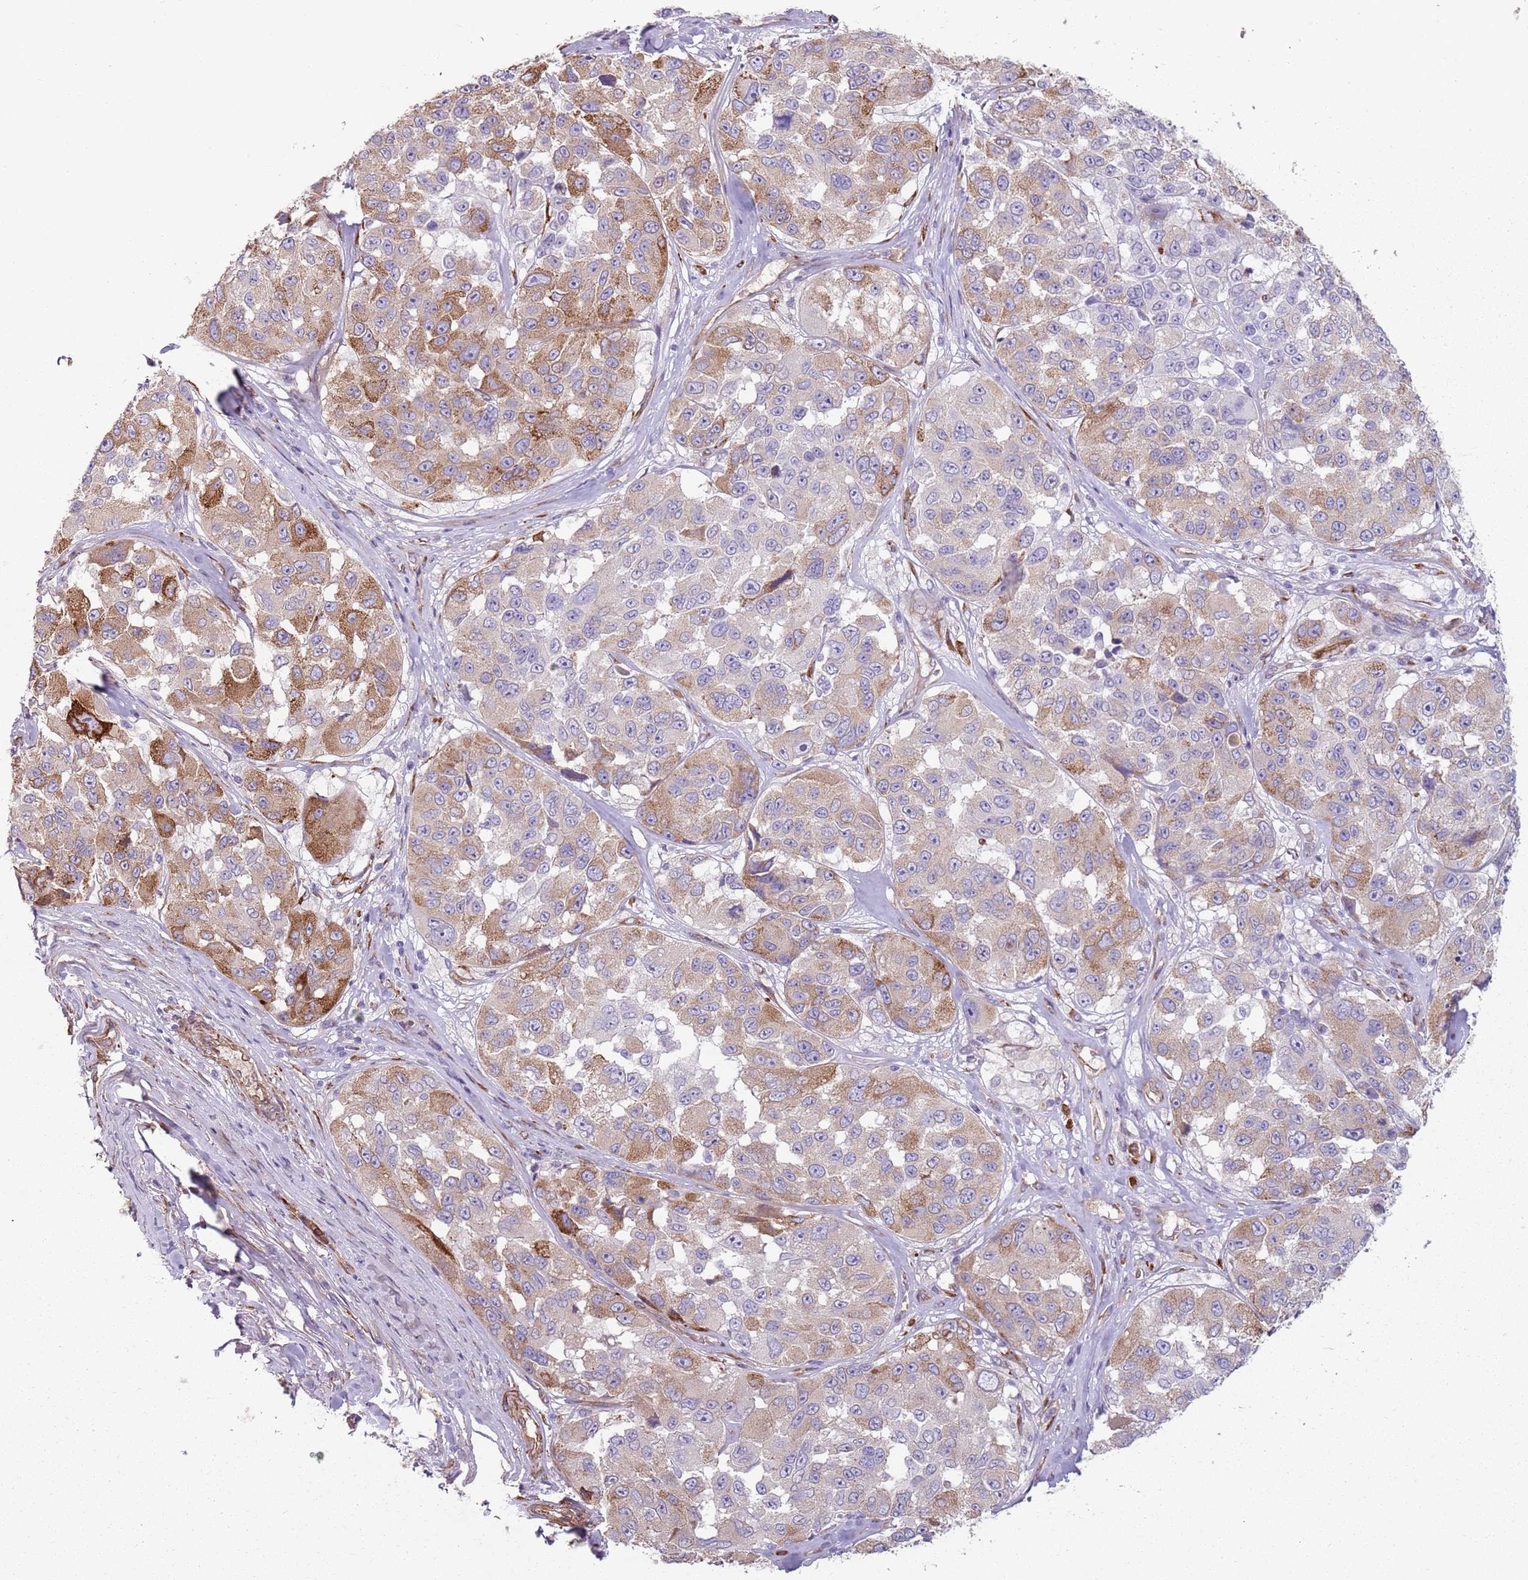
{"staining": {"intensity": "moderate", "quantity": "<25%", "location": "cytoplasmic/membranous"}, "tissue": "melanoma", "cell_type": "Tumor cells", "image_type": "cancer", "snomed": [{"axis": "morphology", "description": "Malignant melanoma, NOS"}, {"axis": "topography", "description": "Skin"}], "caption": "Immunohistochemical staining of melanoma displays low levels of moderate cytoplasmic/membranous staining in approximately <25% of tumor cells. The protein is shown in brown color, while the nuclei are stained blue.", "gene": "PHLPP2", "patient": {"sex": "female", "age": 66}}